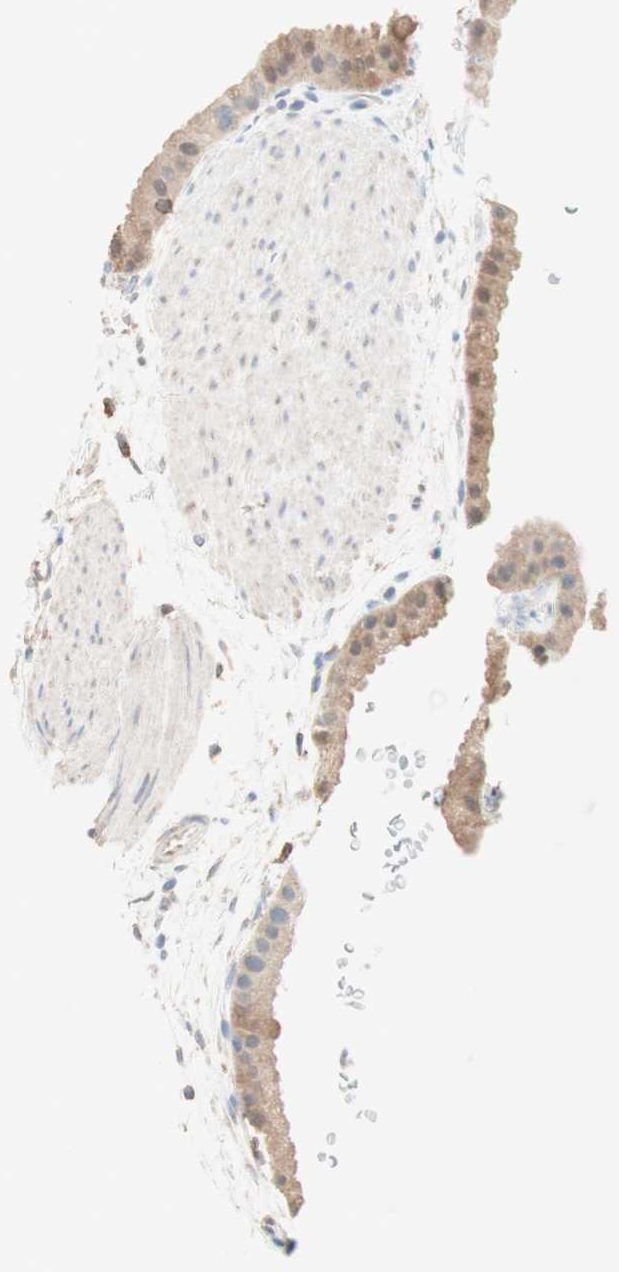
{"staining": {"intensity": "moderate", "quantity": ">75%", "location": "cytoplasmic/membranous,nuclear"}, "tissue": "gallbladder", "cell_type": "Glandular cells", "image_type": "normal", "snomed": [{"axis": "morphology", "description": "Normal tissue, NOS"}, {"axis": "topography", "description": "Gallbladder"}], "caption": "Protein staining reveals moderate cytoplasmic/membranous,nuclear staining in approximately >75% of glandular cells in unremarkable gallbladder. The staining was performed using DAB to visualize the protein expression in brown, while the nuclei were stained in blue with hematoxylin (Magnification: 20x).", "gene": "COMT", "patient": {"sex": "female", "age": 64}}